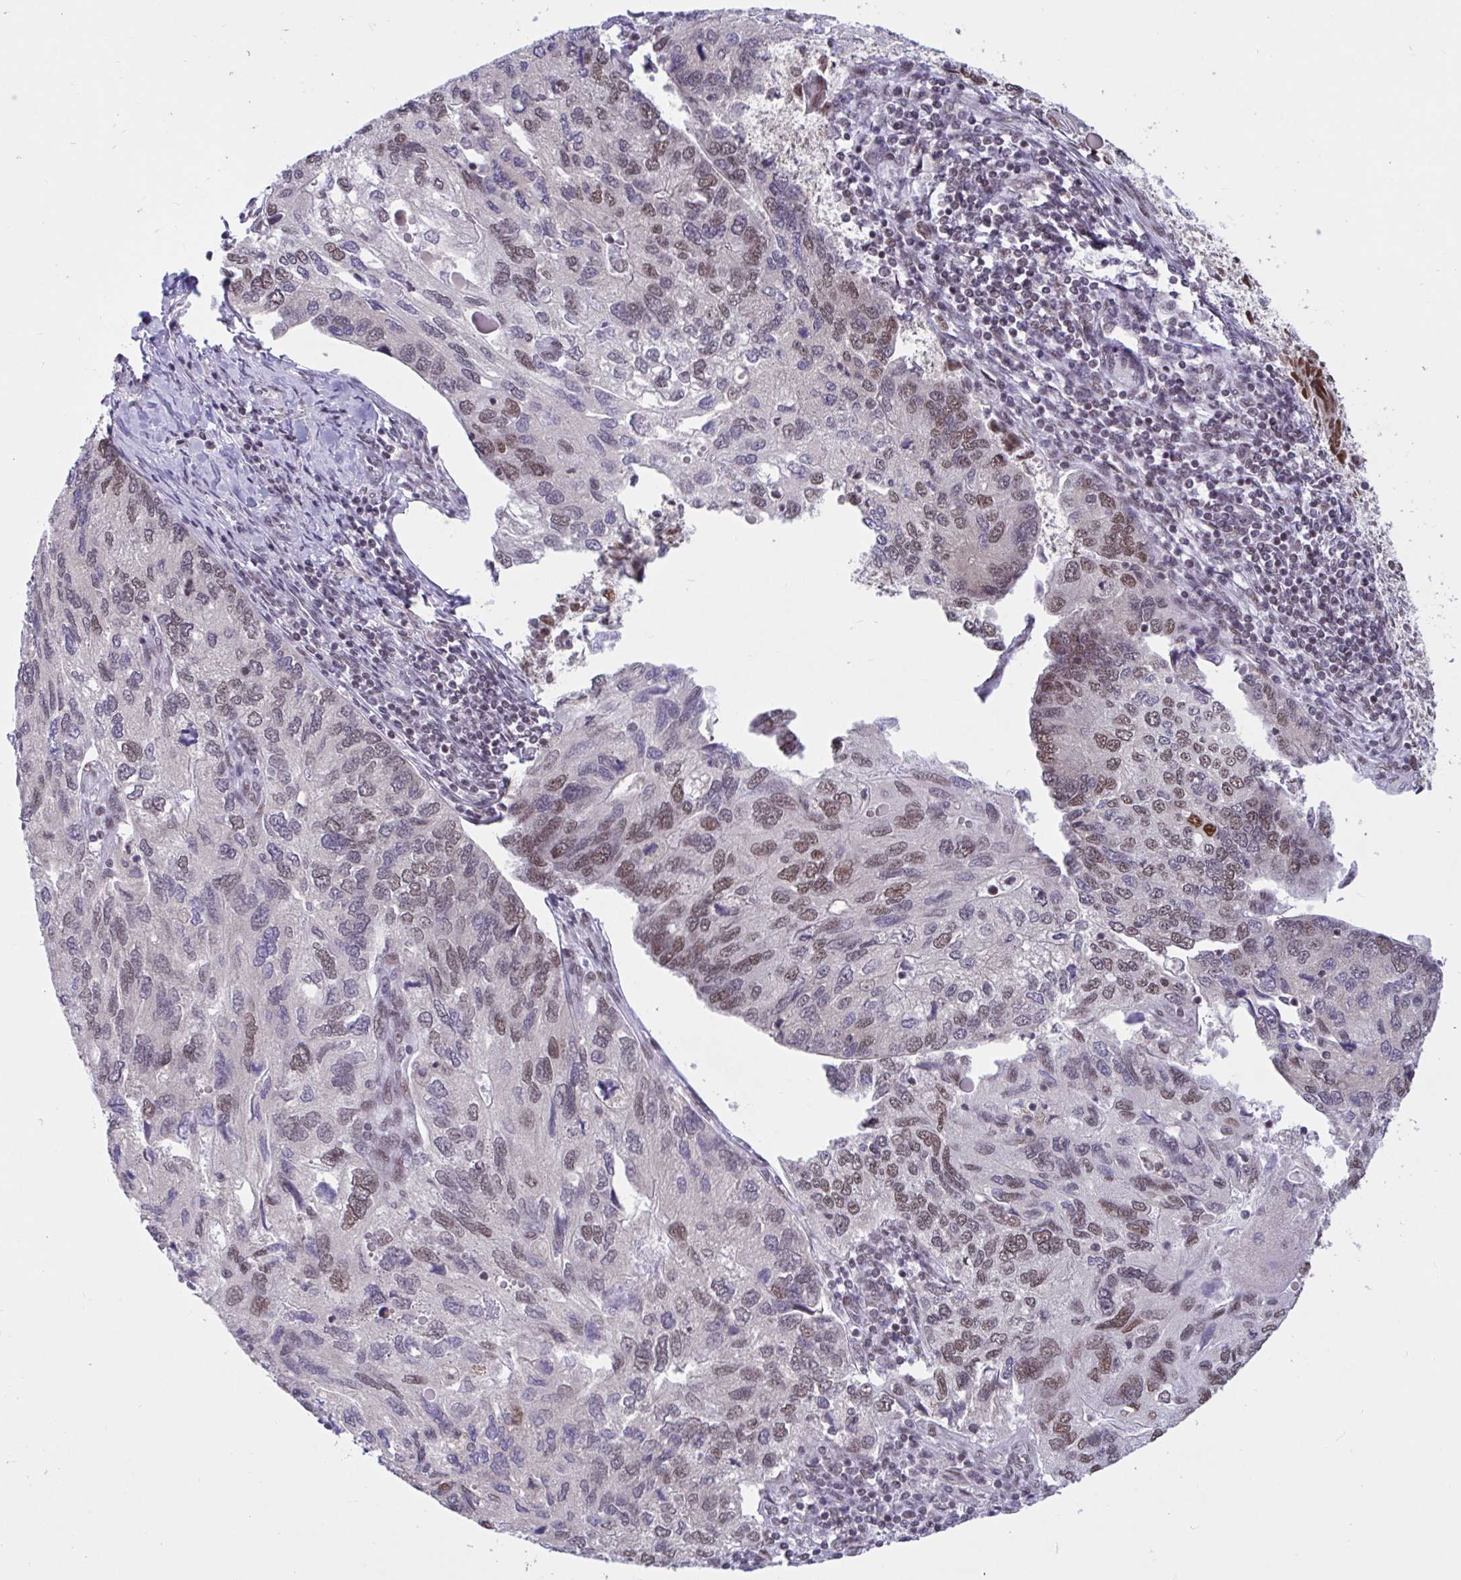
{"staining": {"intensity": "weak", "quantity": "25%-75%", "location": "nuclear"}, "tissue": "endometrial cancer", "cell_type": "Tumor cells", "image_type": "cancer", "snomed": [{"axis": "morphology", "description": "Carcinoma, NOS"}, {"axis": "topography", "description": "Uterus"}], "caption": "Weak nuclear positivity for a protein is present in approximately 25%-75% of tumor cells of endometrial cancer (carcinoma) using IHC.", "gene": "PHF10", "patient": {"sex": "female", "age": 76}}